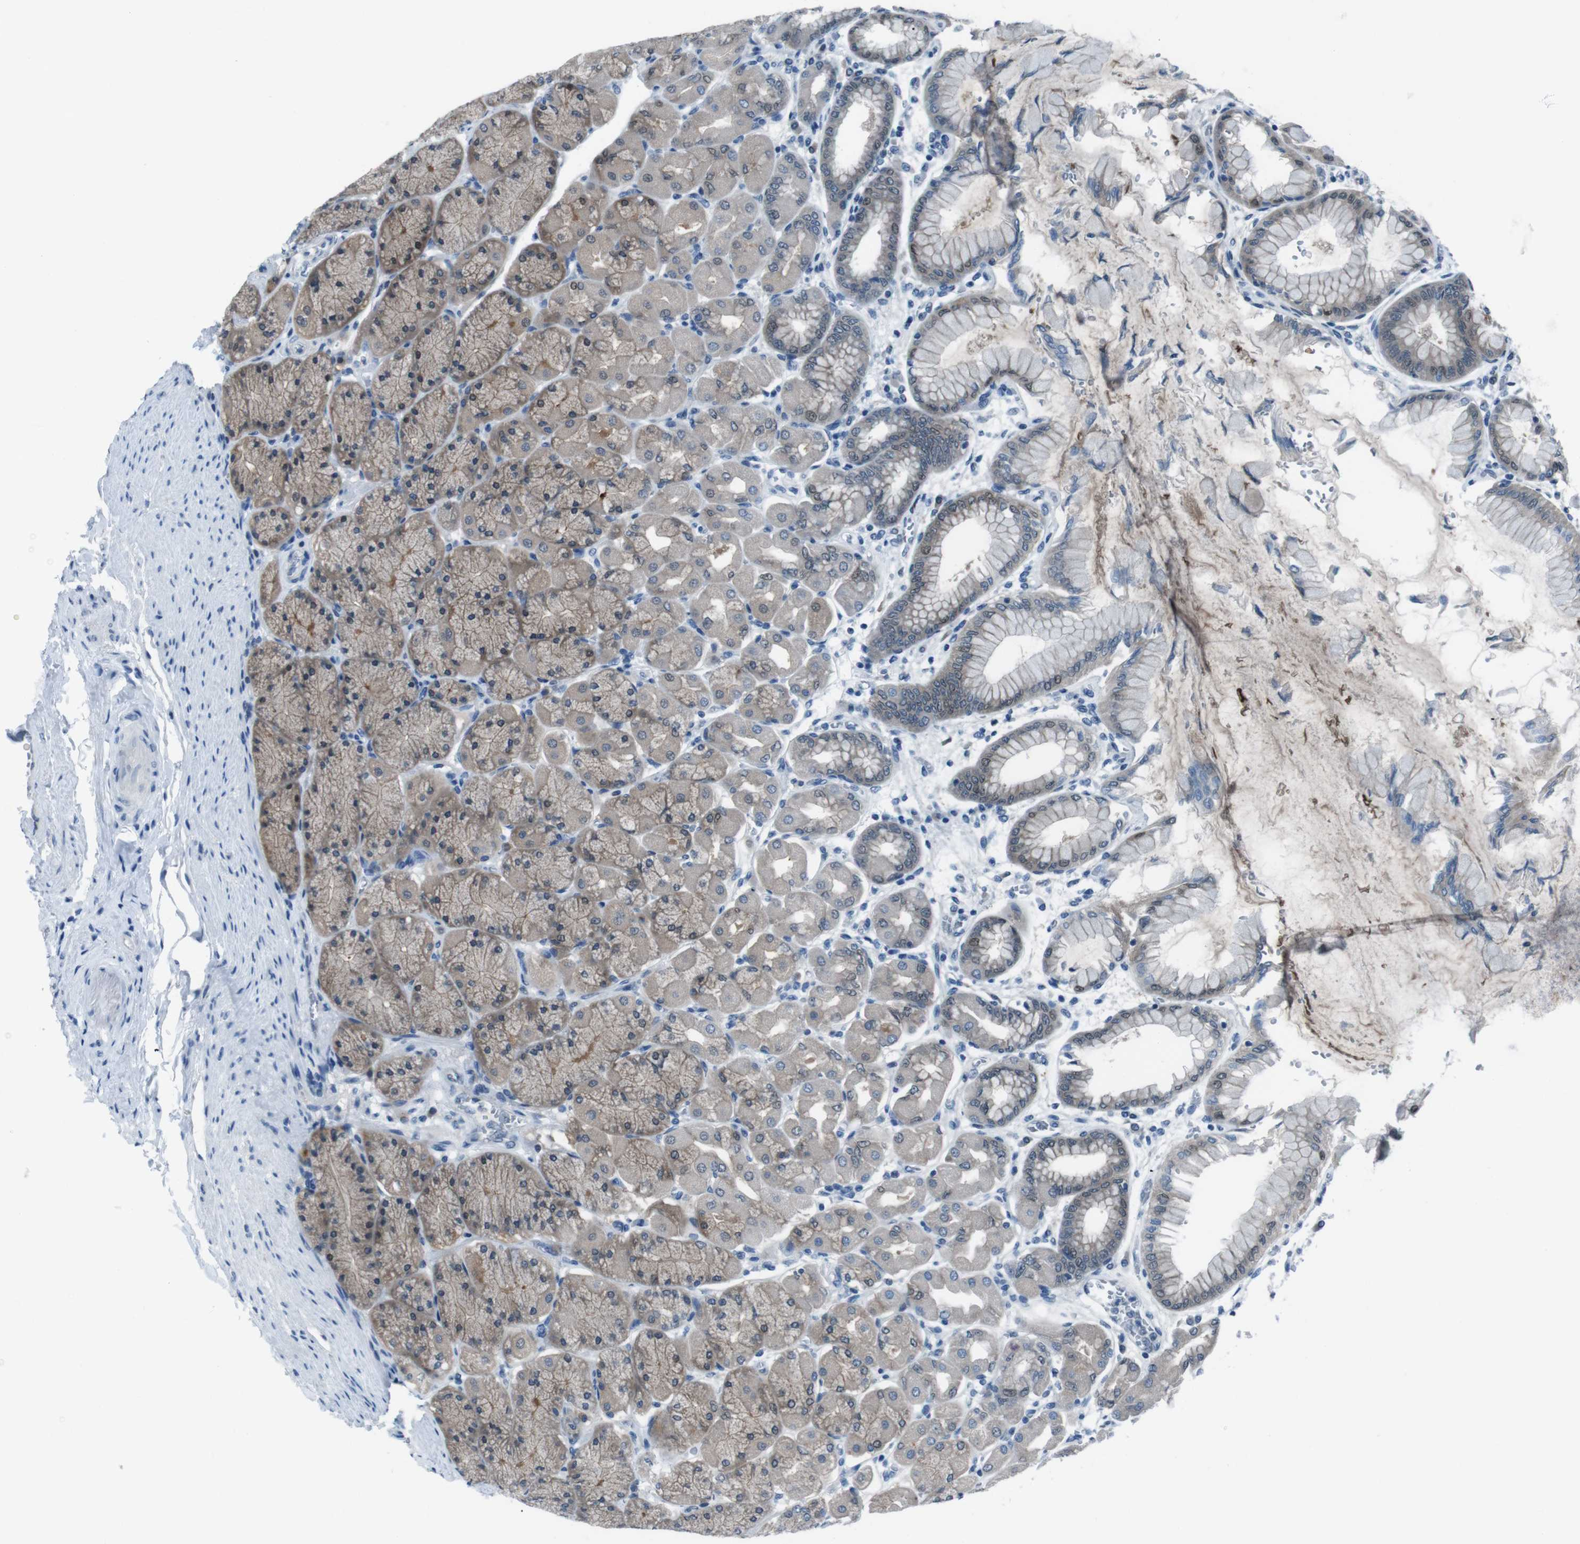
{"staining": {"intensity": "moderate", "quantity": "25%-75%", "location": "cytoplasmic/membranous"}, "tissue": "stomach", "cell_type": "Glandular cells", "image_type": "normal", "snomed": [{"axis": "morphology", "description": "Normal tissue, NOS"}, {"axis": "topography", "description": "Stomach, upper"}], "caption": "Protein analysis of benign stomach exhibits moderate cytoplasmic/membranous staining in approximately 25%-75% of glandular cells.", "gene": "LRP5", "patient": {"sex": "female", "age": 56}}